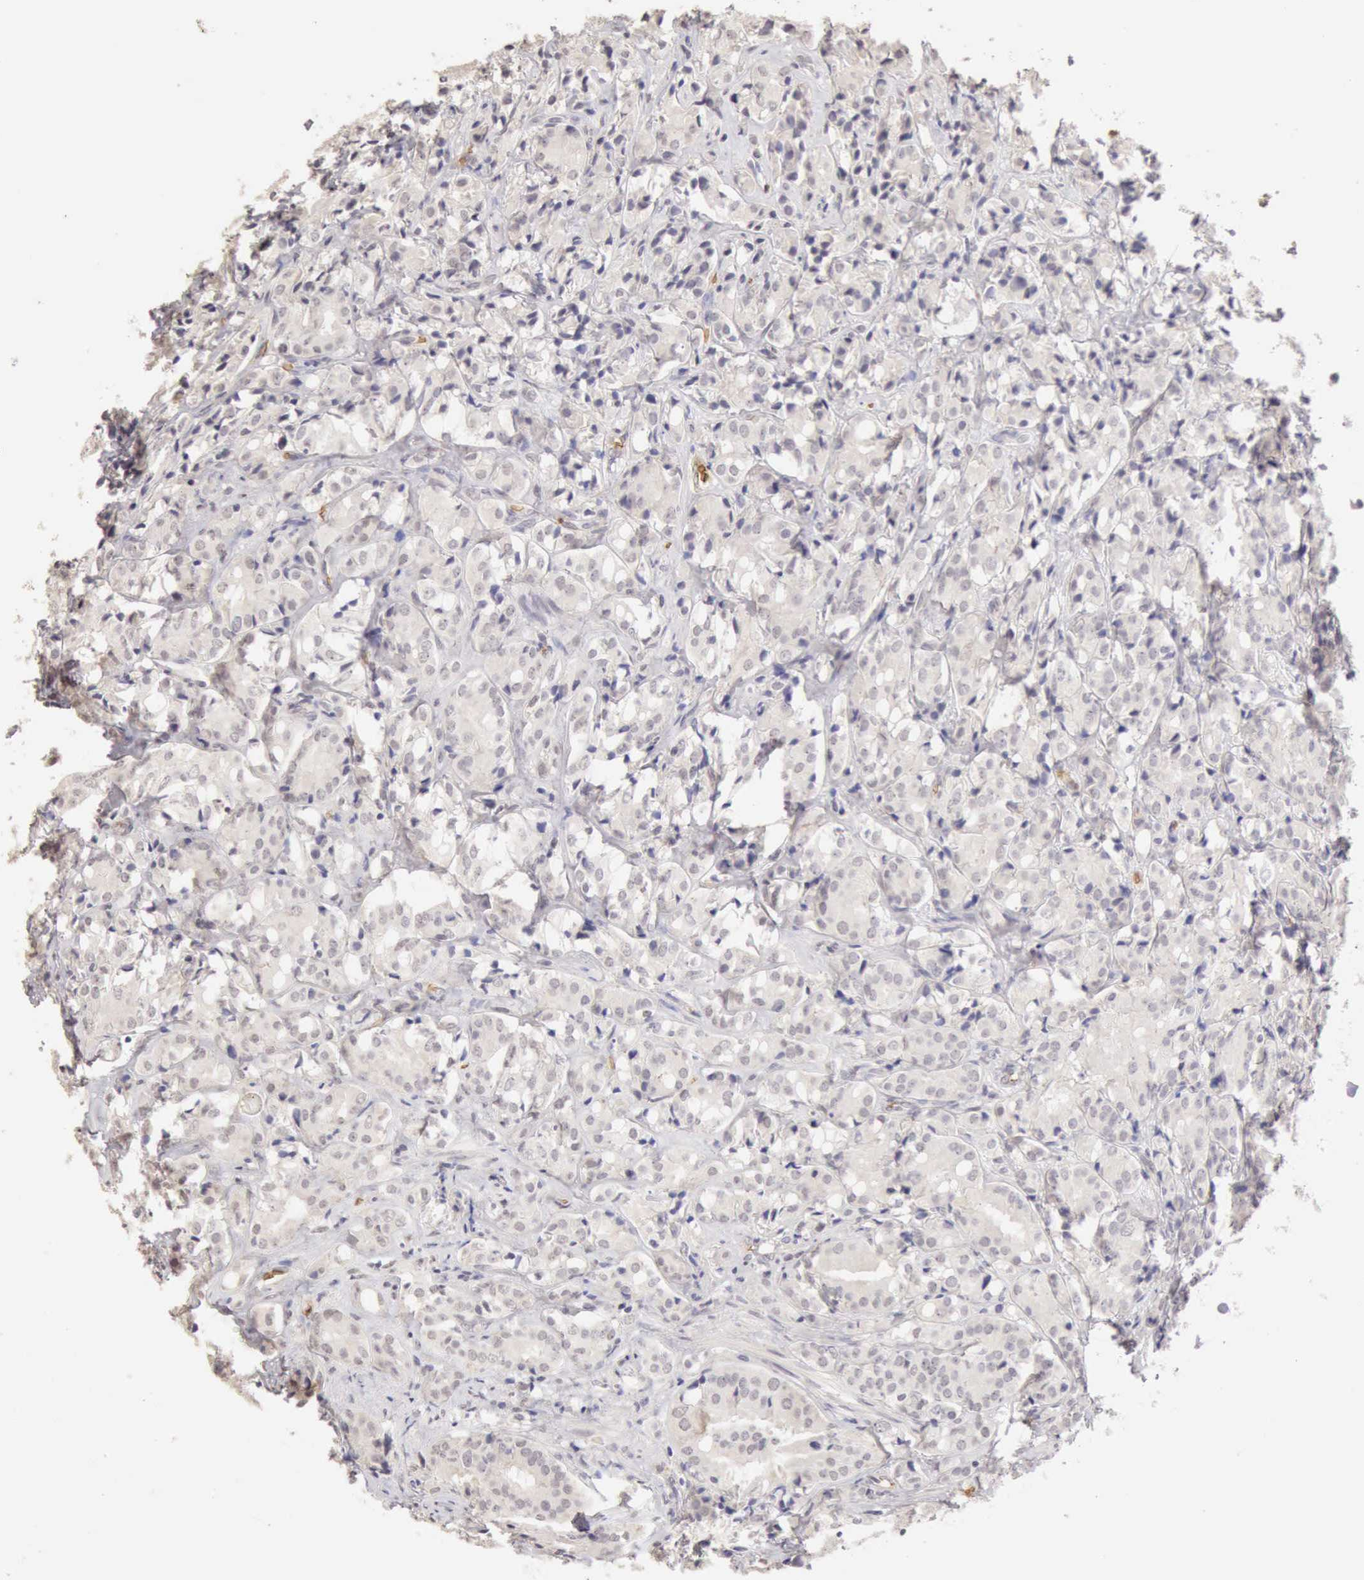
{"staining": {"intensity": "negative", "quantity": "none", "location": "none"}, "tissue": "prostate cancer", "cell_type": "Tumor cells", "image_type": "cancer", "snomed": [{"axis": "morphology", "description": "Adenocarcinoma, High grade"}, {"axis": "topography", "description": "Prostate"}], "caption": "An image of prostate cancer (high-grade adenocarcinoma) stained for a protein reveals no brown staining in tumor cells.", "gene": "CFI", "patient": {"sex": "male", "age": 68}}